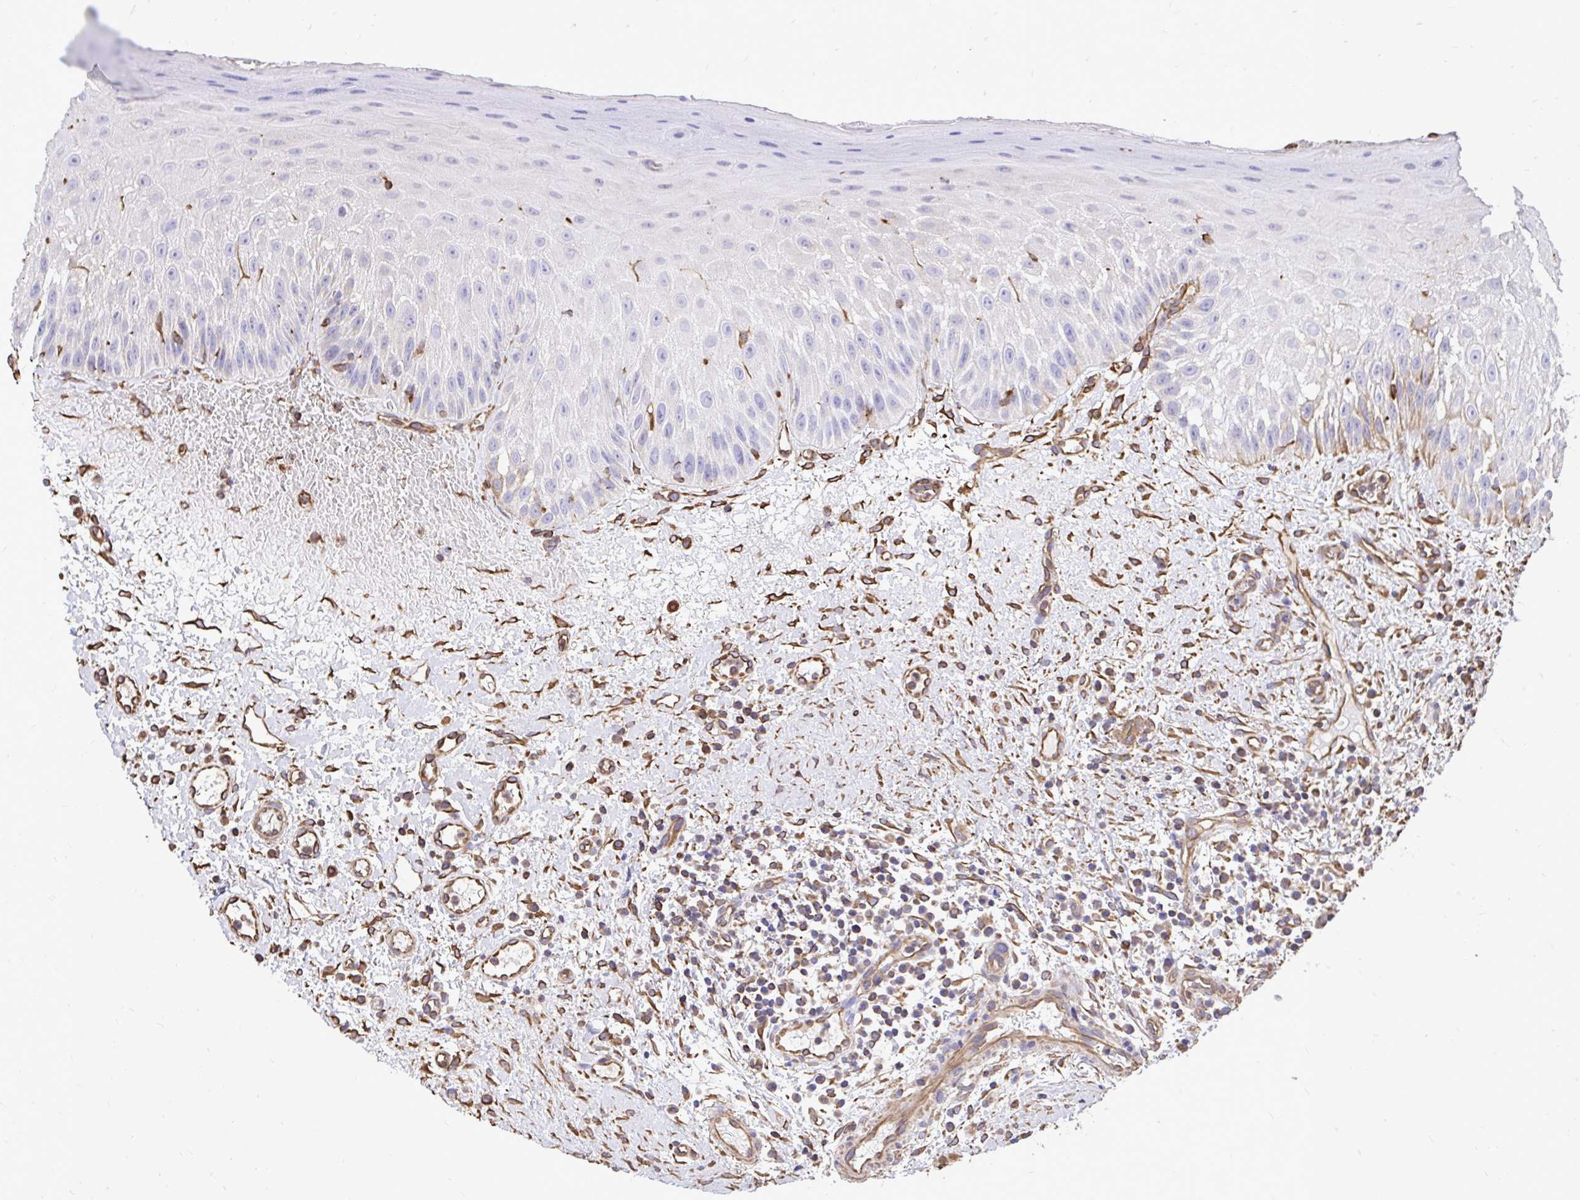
{"staining": {"intensity": "negative", "quantity": "none", "location": "none"}, "tissue": "oral mucosa", "cell_type": "Squamous epithelial cells", "image_type": "normal", "snomed": [{"axis": "morphology", "description": "Normal tissue, NOS"}, {"axis": "topography", "description": "Oral tissue"}, {"axis": "topography", "description": "Tounge, NOS"}], "caption": "Immunohistochemistry of unremarkable oral mucosa exhibits no positivity in squamous epithelial cells. (Stains: DAB immunohistochemistry (IHC) with hematoxylin counter stain, Microscopy: brightfield microscopy at high magnification).", "gene": "RNF103", "patient": {"sex": "male", "age": 83}}